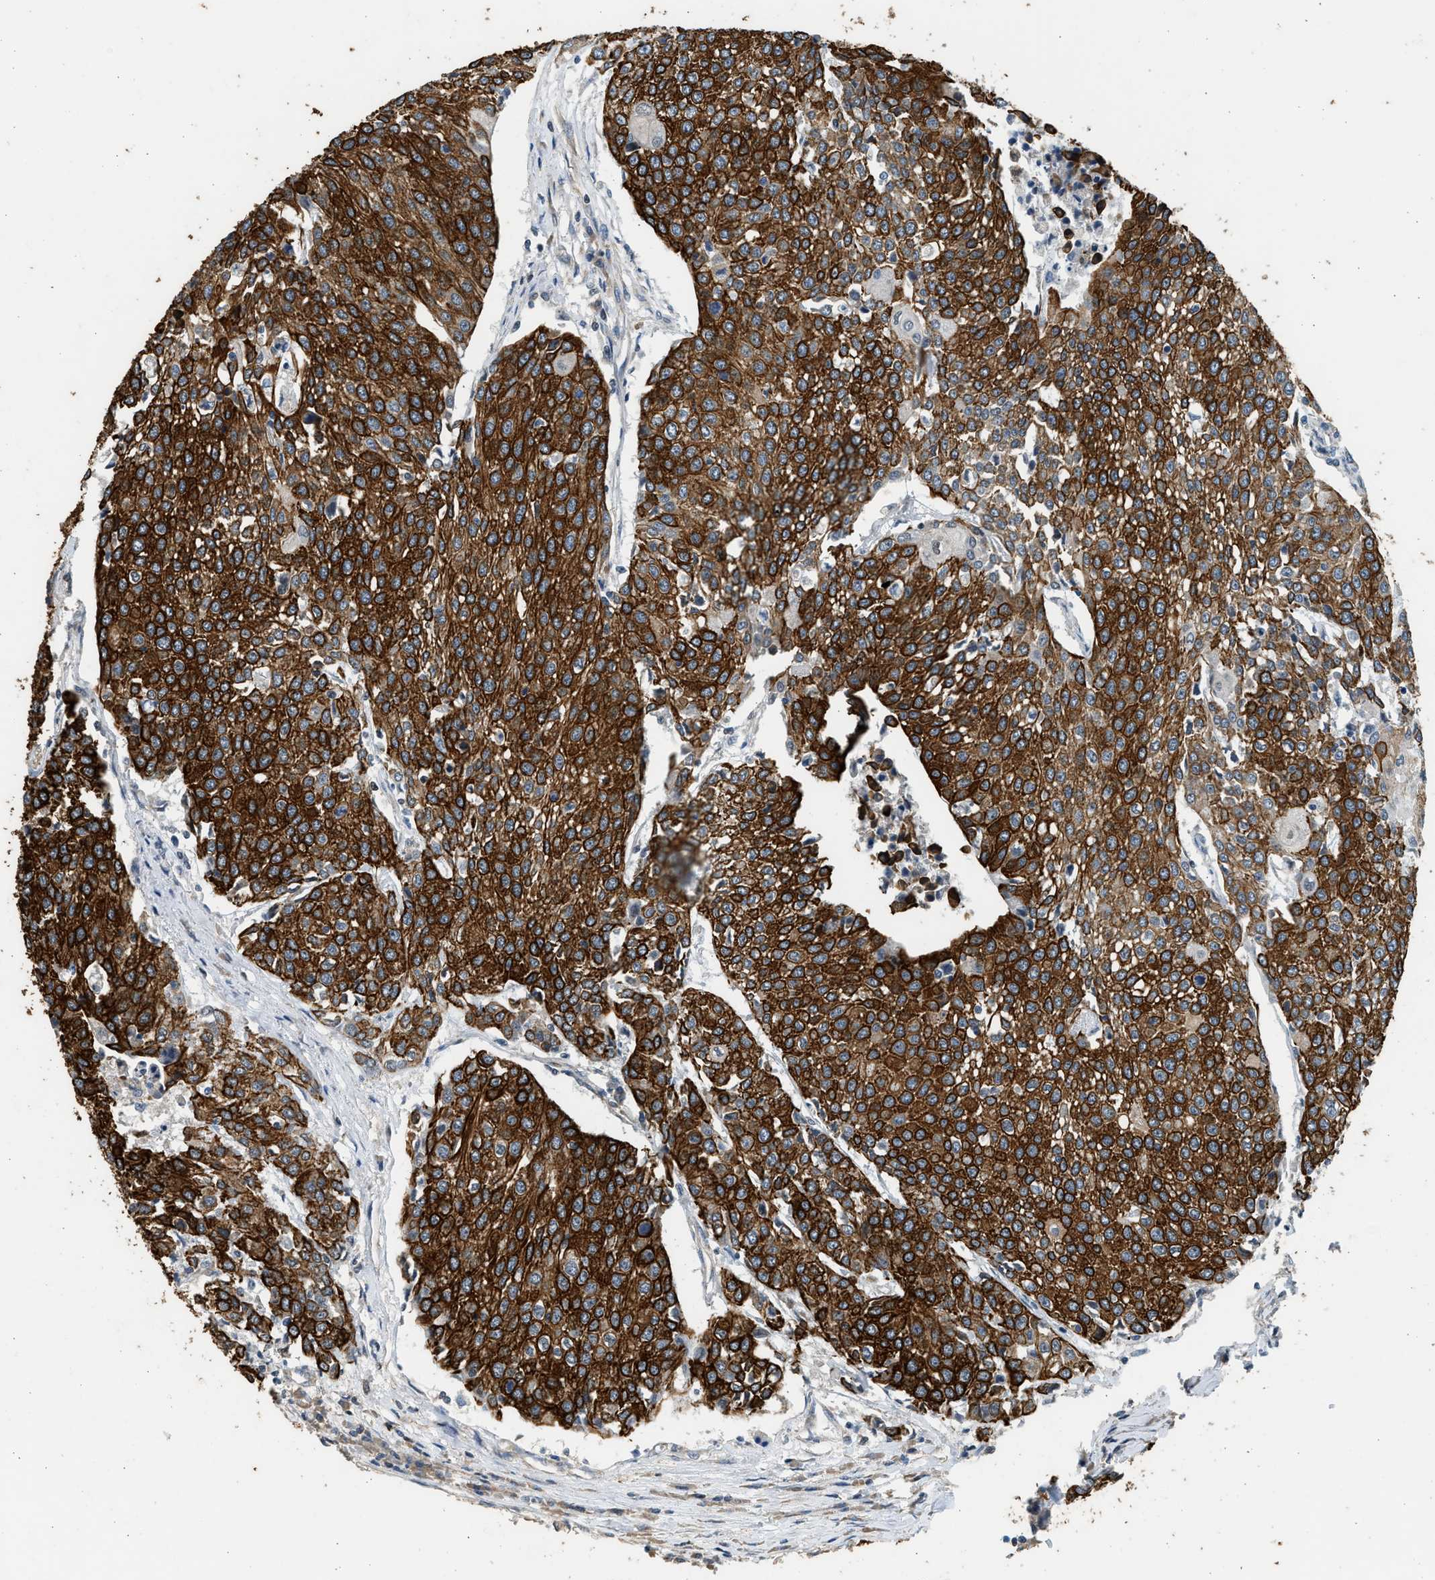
{"staining": {"intensity": "strong", "quantity": ">75%", "location": "cytoplasmic/membranous"}, "tissue": "urothelial cancer", "cell_type": "Tumor cells", "image_type": "cancer", "snomed": [{"axis": "morphology", "description": "Urothelial carcinoma, High grade"}, {"axis": "topography", "description": "Urinary bladder"}], "caption": "Tumor cells demonstrate high levels of strong cytoplasmic/membranous staining in about >75% of cells in urothelial cancer.", "gene": "PCLO", "patient": {"sex": "female", "age": 85}}